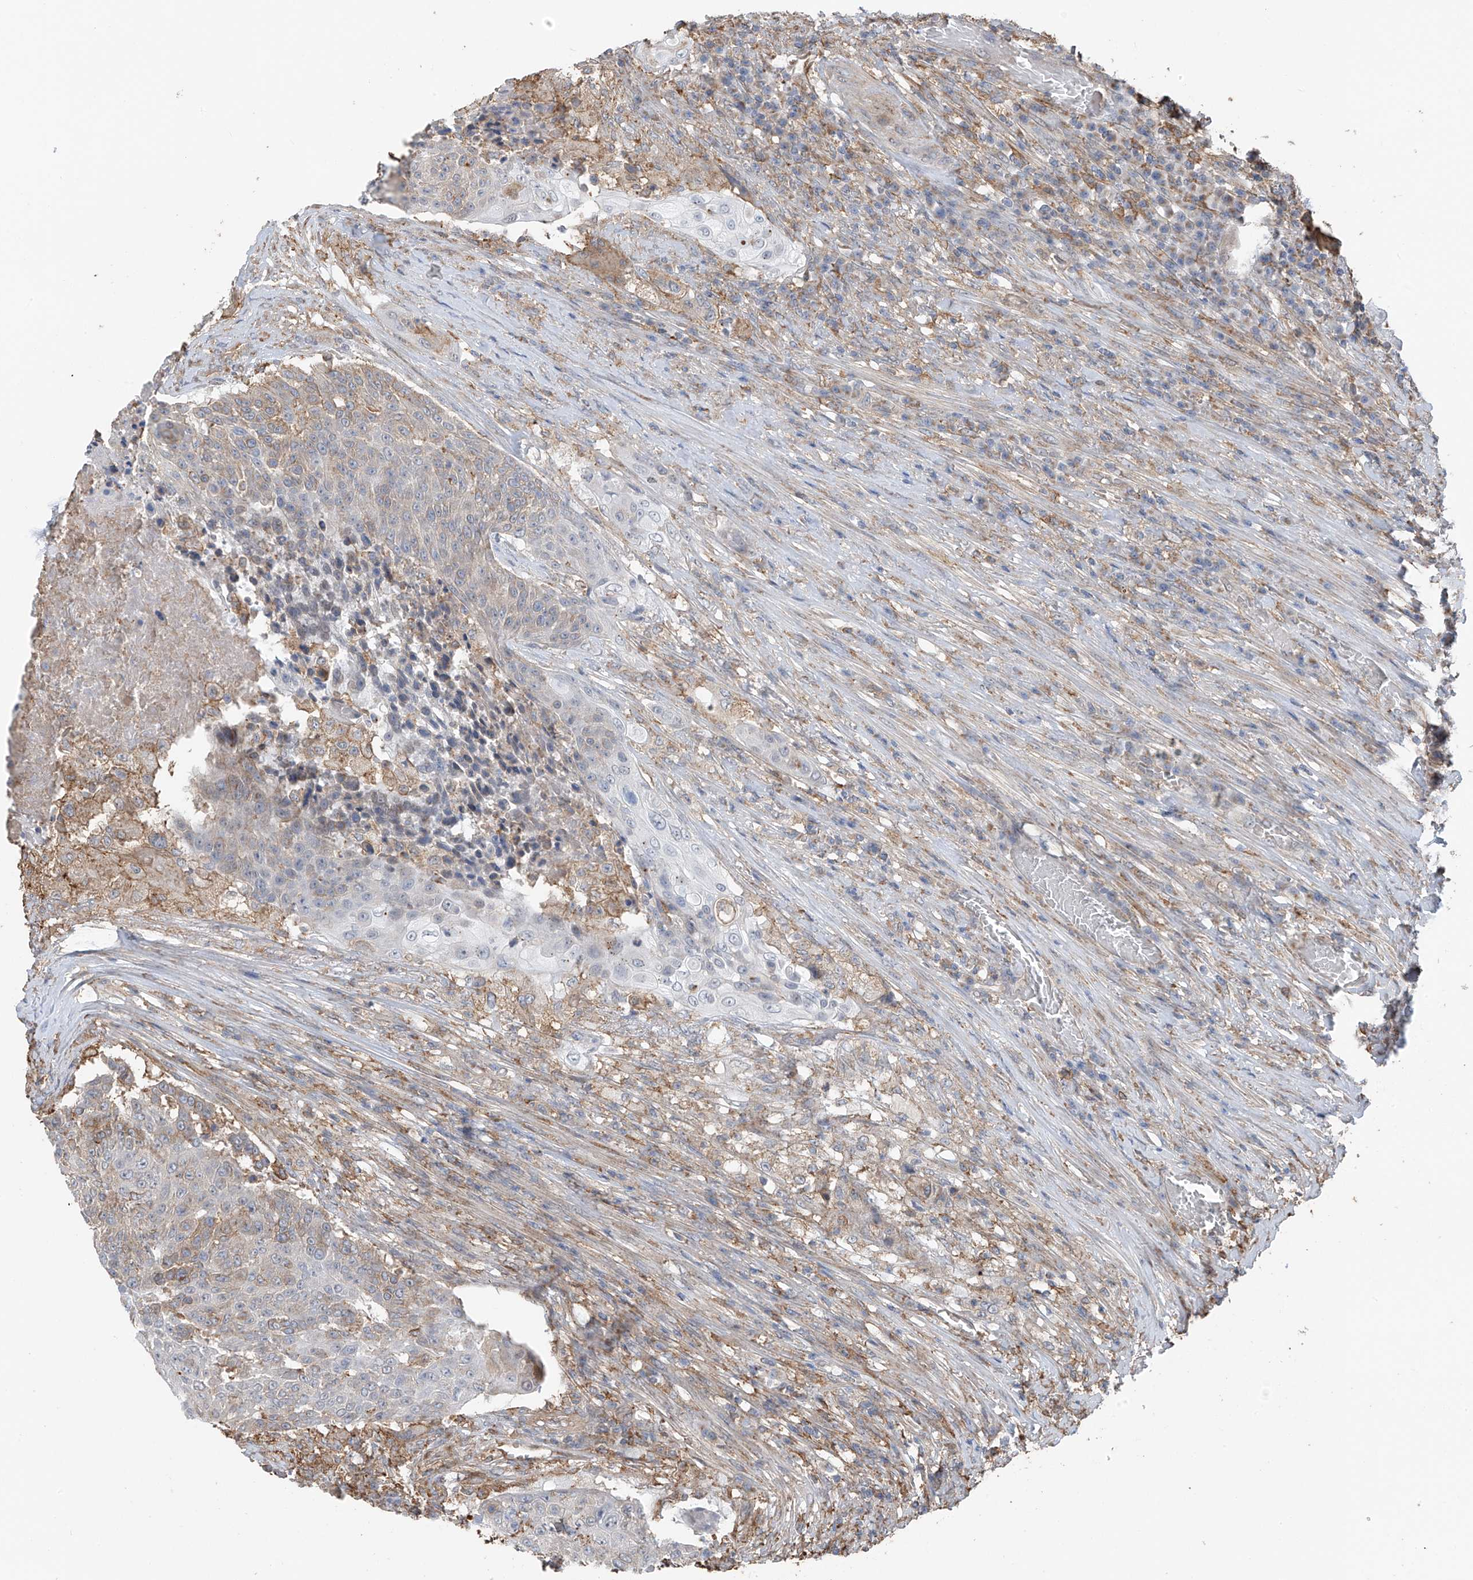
{"staining": {"intensity": "weak", "quantity": "<25%", "location": "cytoplasmic/membranous"}, "tissue": "urothelial cancer", "cell_type": "Tumor cells", "image_type": "cancer", "snomed": [{"axis": "morphology", "description": "Urothelial carcinoma, High grade"}, {"axis": "topography", "description": "Urinary bladder"}], "caption": "Urothelial cancer was stained to show a protein in brown. There is no significant expression in tumor cells.", "gene": "ZNF189", "patient": {"sex": "female", "age": 63}}